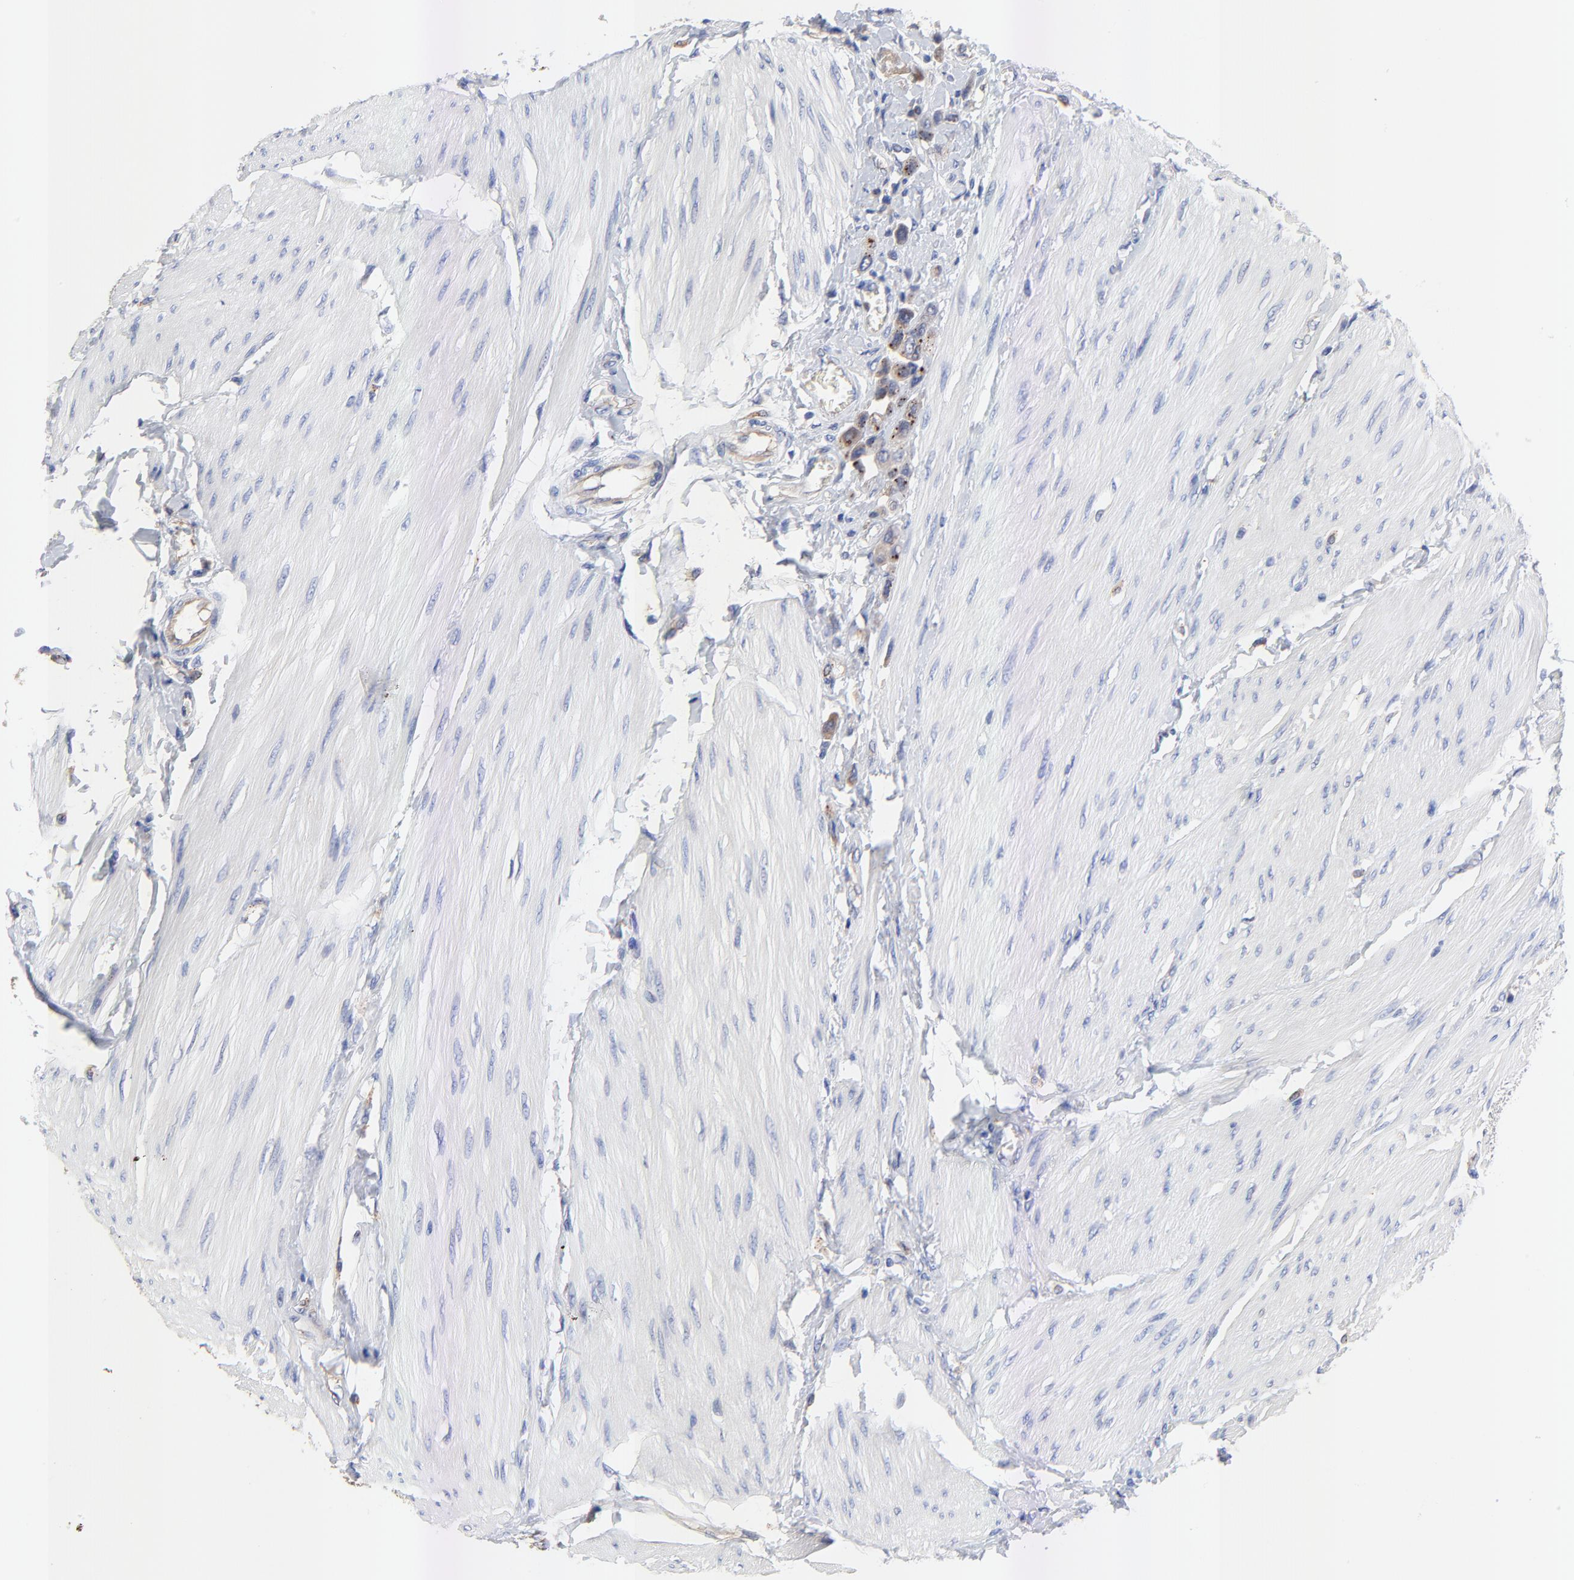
{"staining": {"intensity": "moderate", "quantity": ">75%", "location": "cytoplasmic/membranous"}, "tissue": "urothelial cancer", "cell_type": "Tumor cells", "image_type": "cancer", "snomed": [{"axis": "morphology", "description": "Urothelial carcinoma, High grade"}, {"axis": "topography", "description": "Urinary bladder"}], "caption": "Immunohistochemical staining of urothelial cancer shows medium levels of moderate cytoplasmic/membranous protein staining in about >75% of tumor cells.", "gene": "FBXL2", "patient": {"sex": "male", "age": 50}}